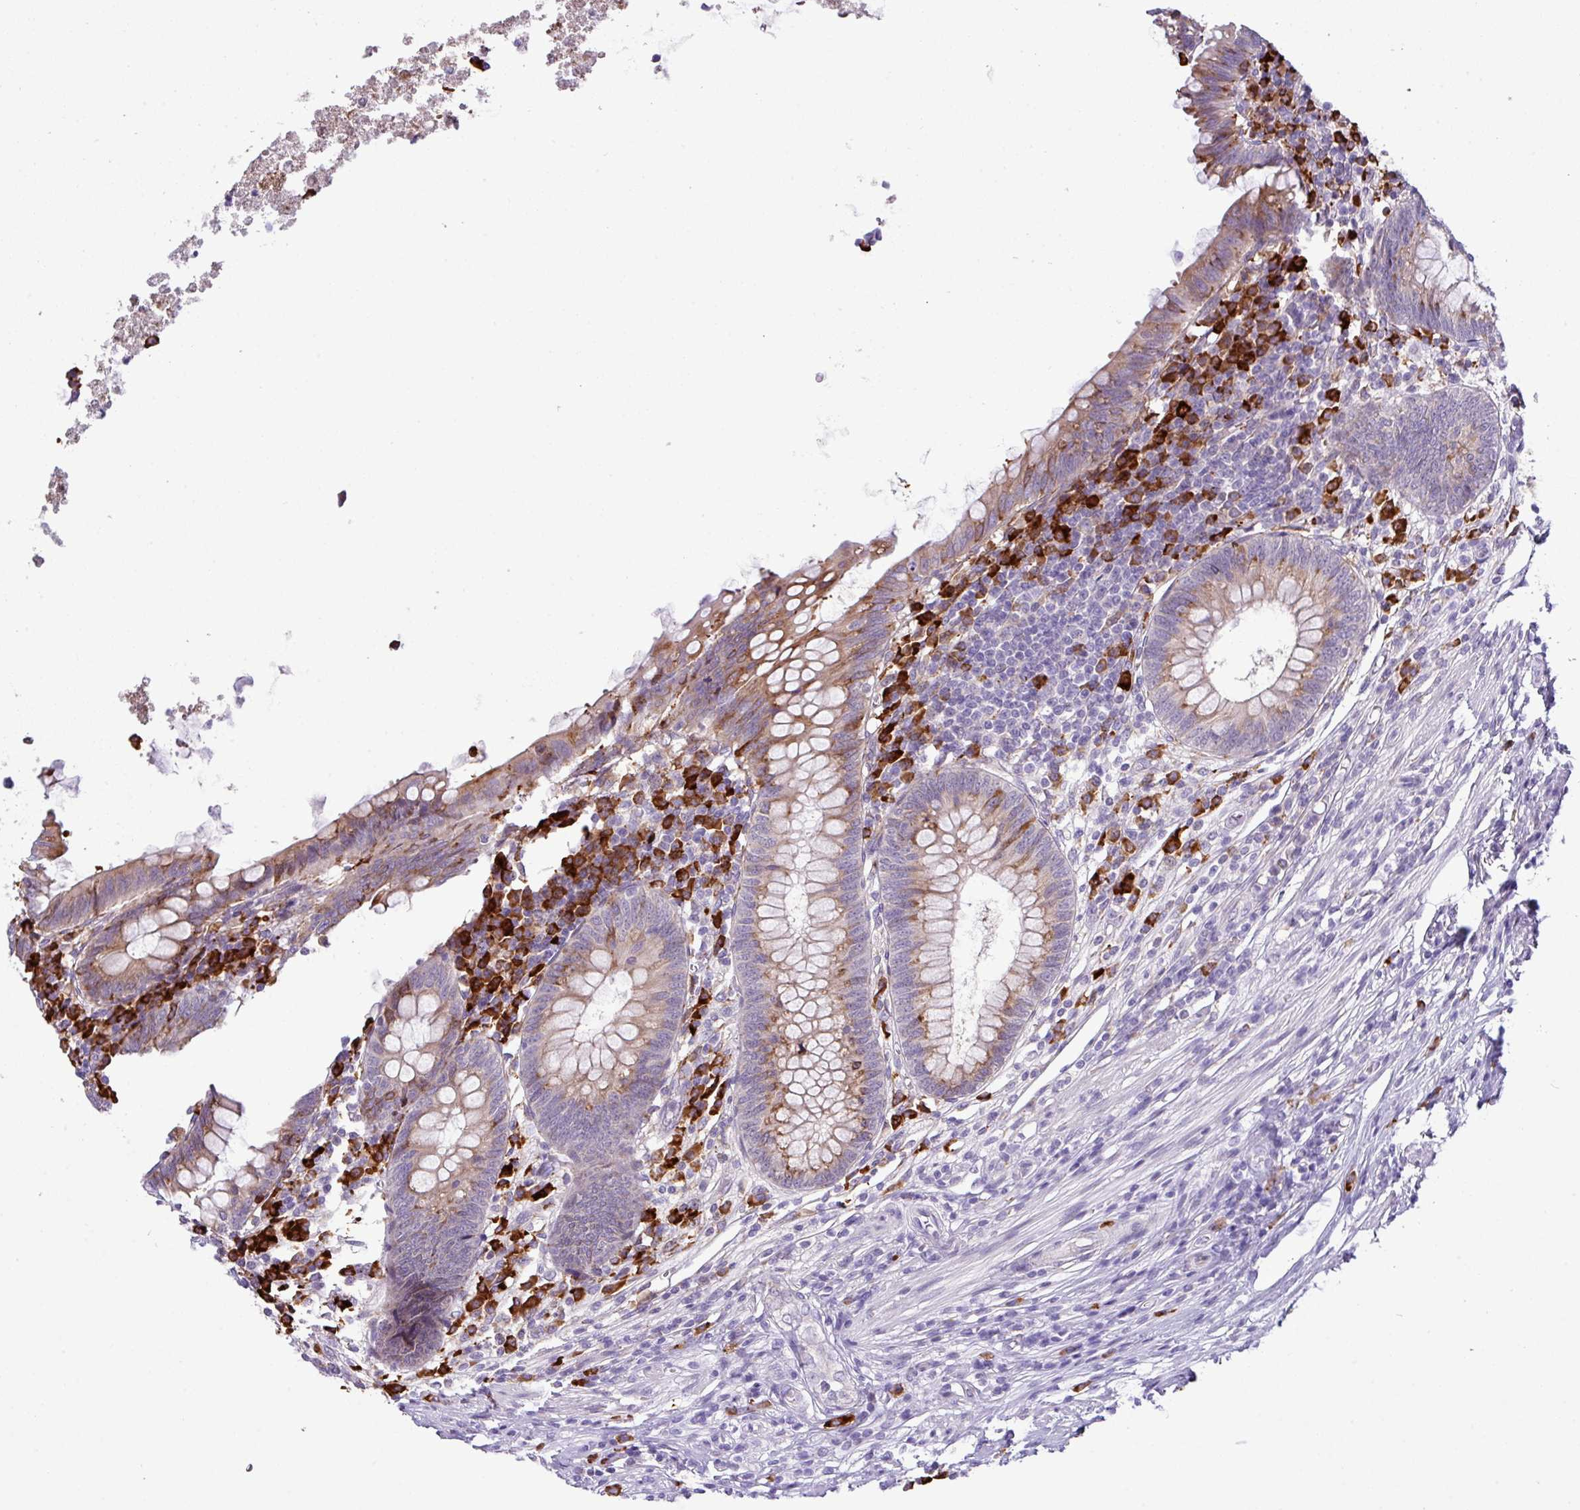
{"staining": {"intensity": "moderate", "quantity": ">75%", "location": "cytoplasmic/membranous"}, "tissue": "appendix", "cell_type": "Glandular cells", "image_type": "normal", "snomed": [{"axis": "morphology", "description": "Normal tissue, NOS"}, {"axis": "topography", "description": "Appendix"}], "caption": "This micrograph shows unremarkable appendix stained with immunohistochemistry to label a protein in brown. The cytoplasmic/membranous of glandular cells show moderate positivity for the protein. Nuclei are counter-stained blue.", "gene": "RGS21", "patient": {"sex": "male", "age": 83}}